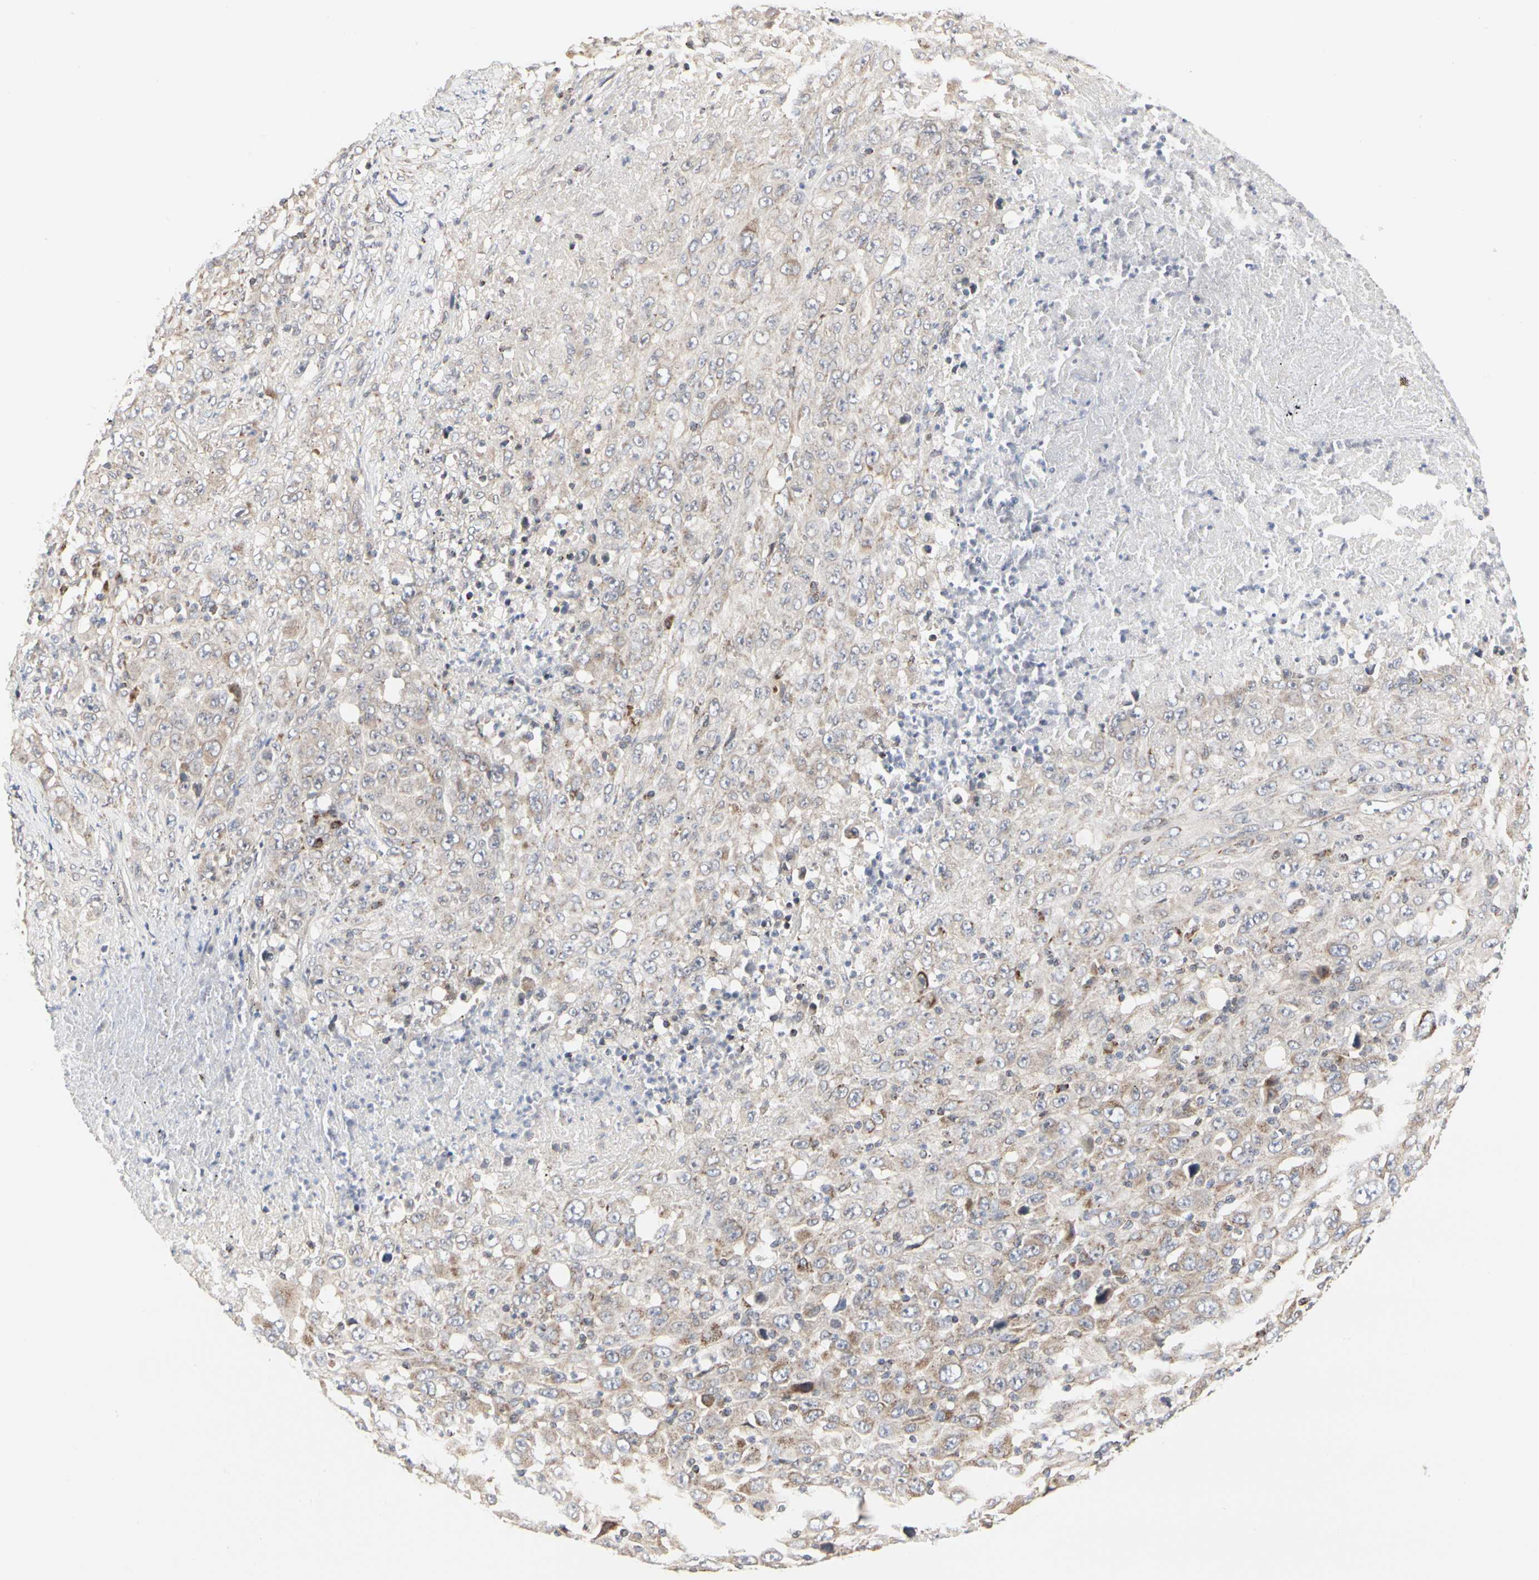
{"staining": {"intensity": "weak", "quantity": "25%-75%", "location": "cytoplasmic/membranous"}, "tissue": "melanoma", "cell_type": "Tumor cells", "image_type": "cancer", "snomed": [{"axis": "morphology", "description": "Malignant melanoma, Metastatic site"}, {"axis": "topography", "description": "Skin"}], "caption": "High-magnification brightfield microscopy of melanoma stained with DAB (brown) and counterstained with hematoxylin (blue). tumor cells exhibit weak cytoplasmic/membranous staining is identified in about25%-75% of cells.", "gene": "TSKU", "patient": {"sex": "female", "age": 56}}